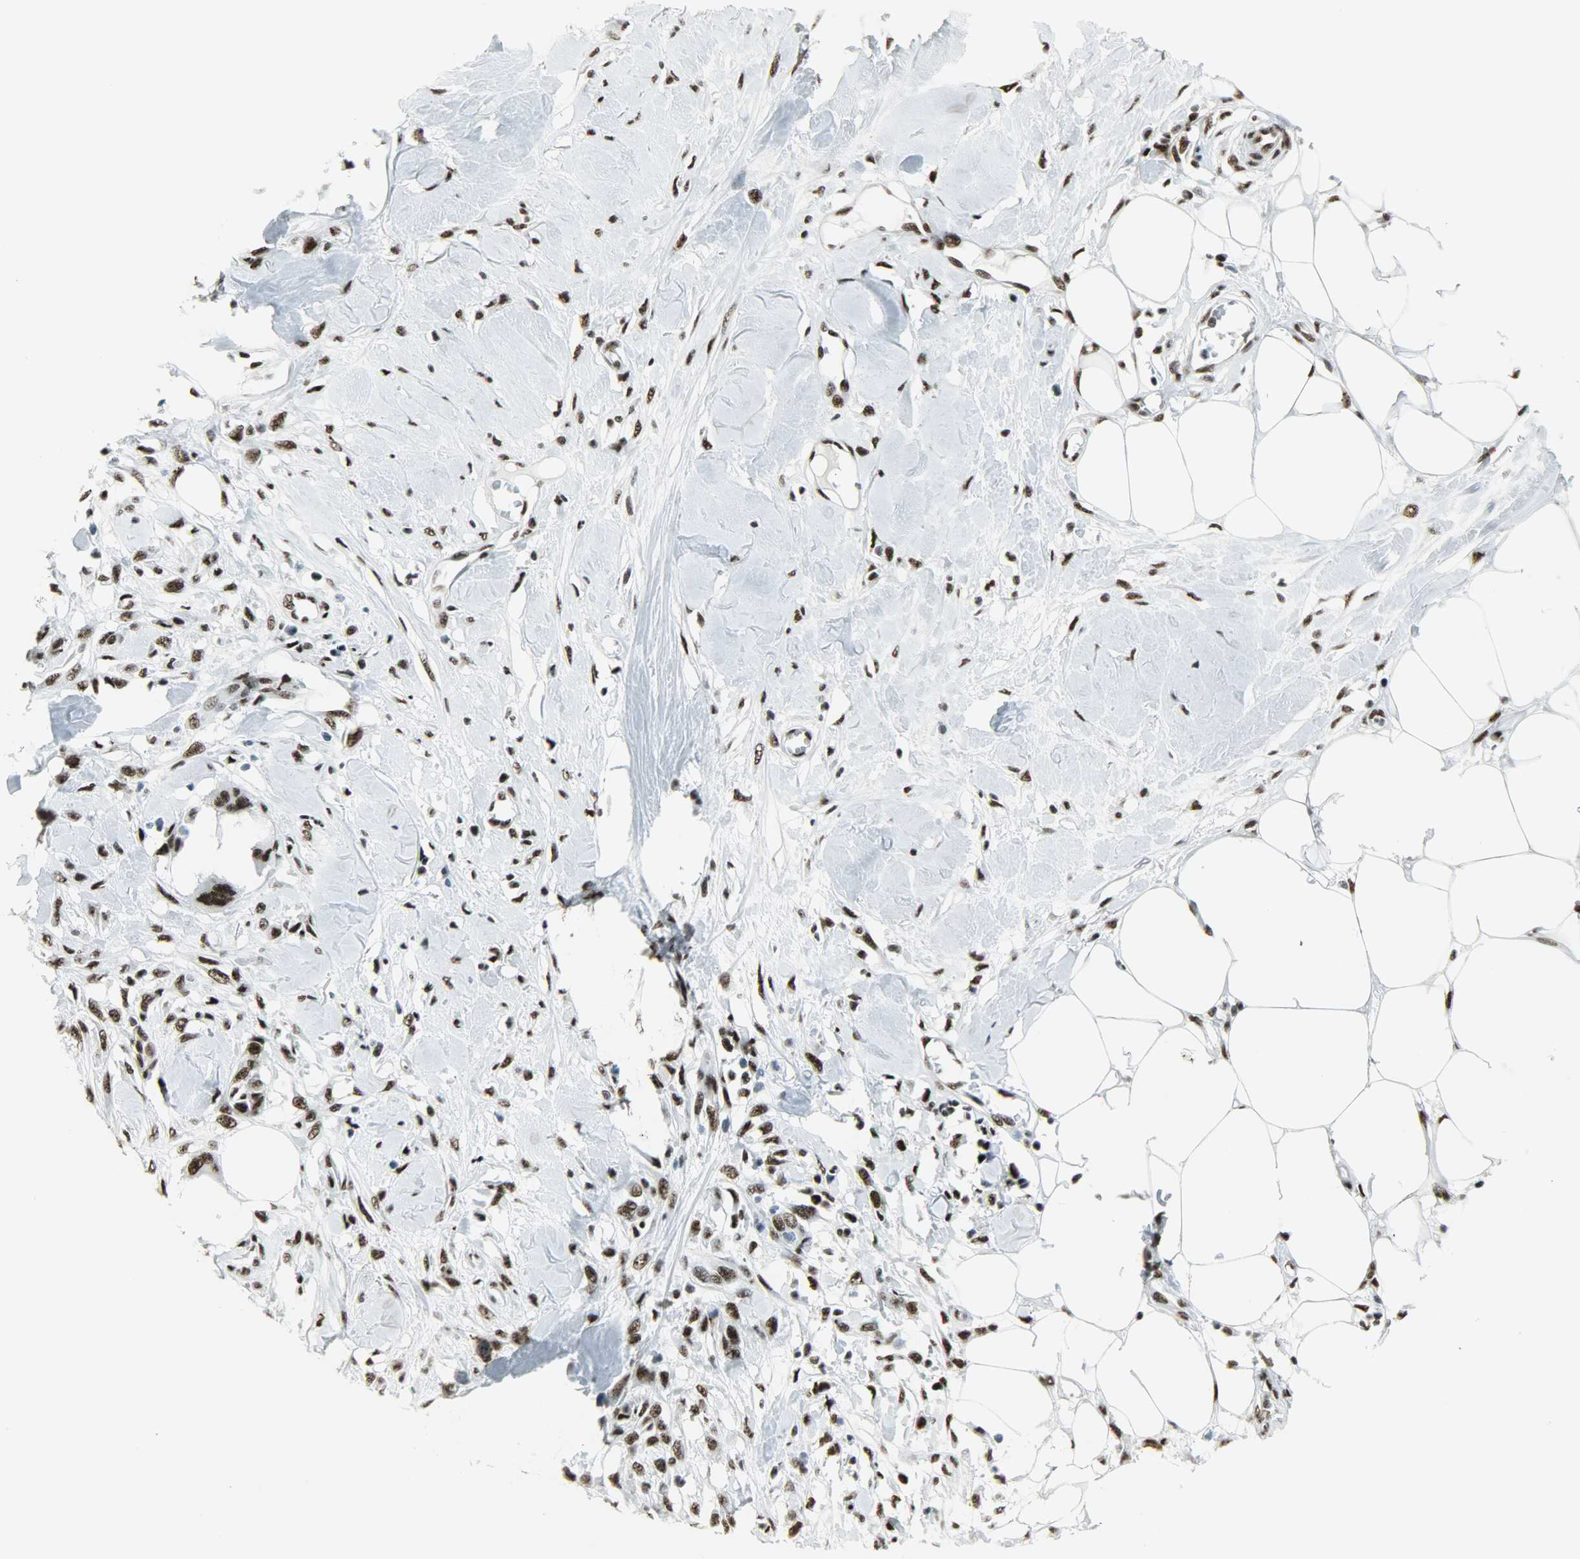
{"staining": {"intensity": "strong", "quantity": ">75%", "location": "nuclear"}, "tissue": "skin cancer", "cell_type": "Tumor cells", "image_type": "cancer", "snomed": [{"axis": "morphology", "description": "Normal tissue, NOS"}, {"axis": "morphology", "description": "Squamous cell carcinoma, NOS"}, {"axis": "topography", "description": "Skin"}], "caption": "IHC of human skin cancer reveals high levels of strong nuclear staining in about >75% of tumor cells.", "gene": "SNRPA", "patient": {"sex": "female", "age": 59}}